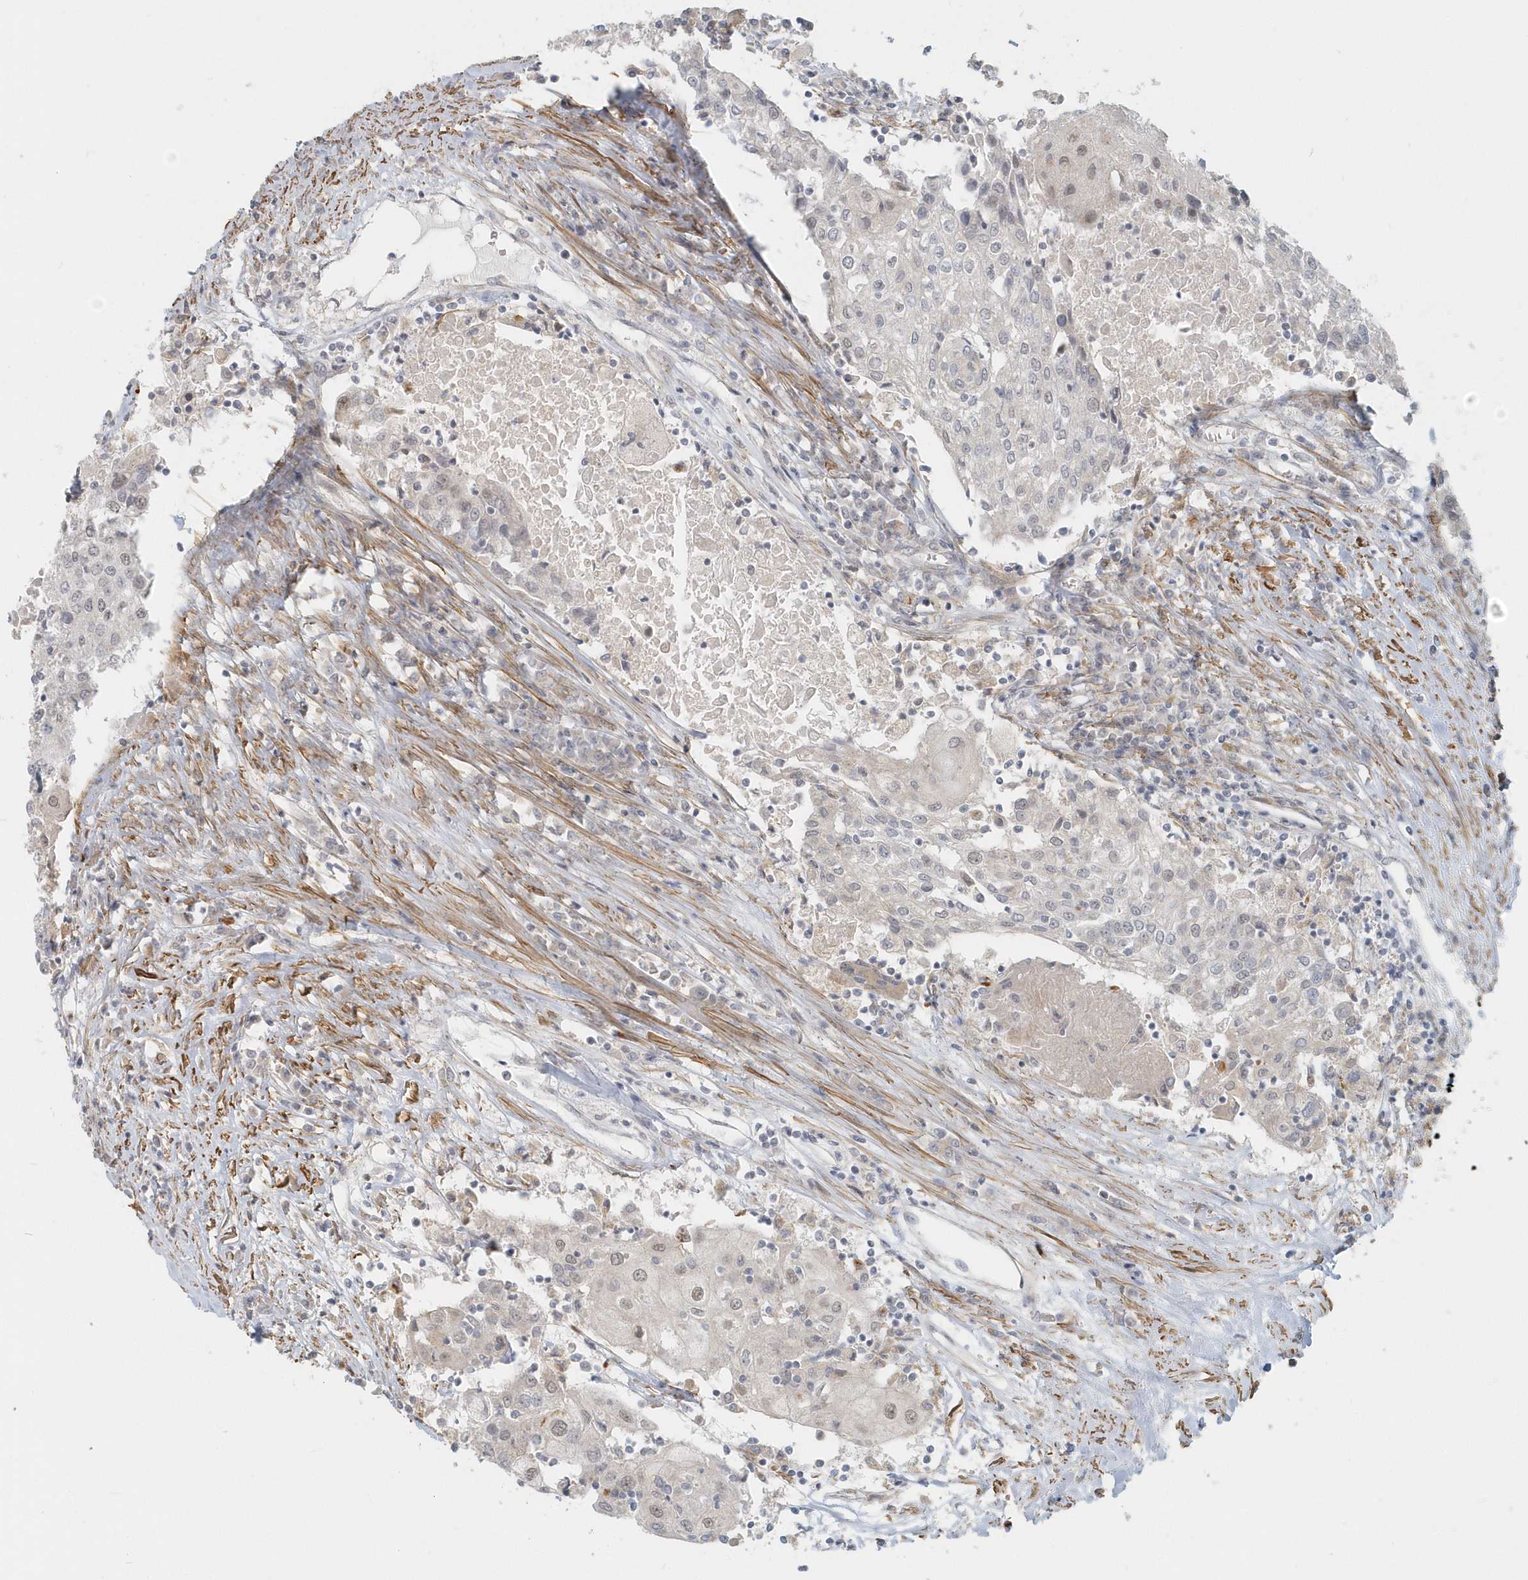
{"staining": {"intensity": "weak", "quantity": "<25%", "location": "nuclear"}, "tissue": "urothelial cancer", "cell_type": "Tumor cells", "image_type": "cancer", "snomed": [{"axis": "morphology", "description": "Urothelial carcinoma, High grade"}, {"axis": "topography", "description": "Urinary bladder"}], "caption": "There is no significant staining in tumor cells of high-grade urothelial carcinoma.", "gene": "NAPB", "patient": {"sex": "female", "age": 85}}